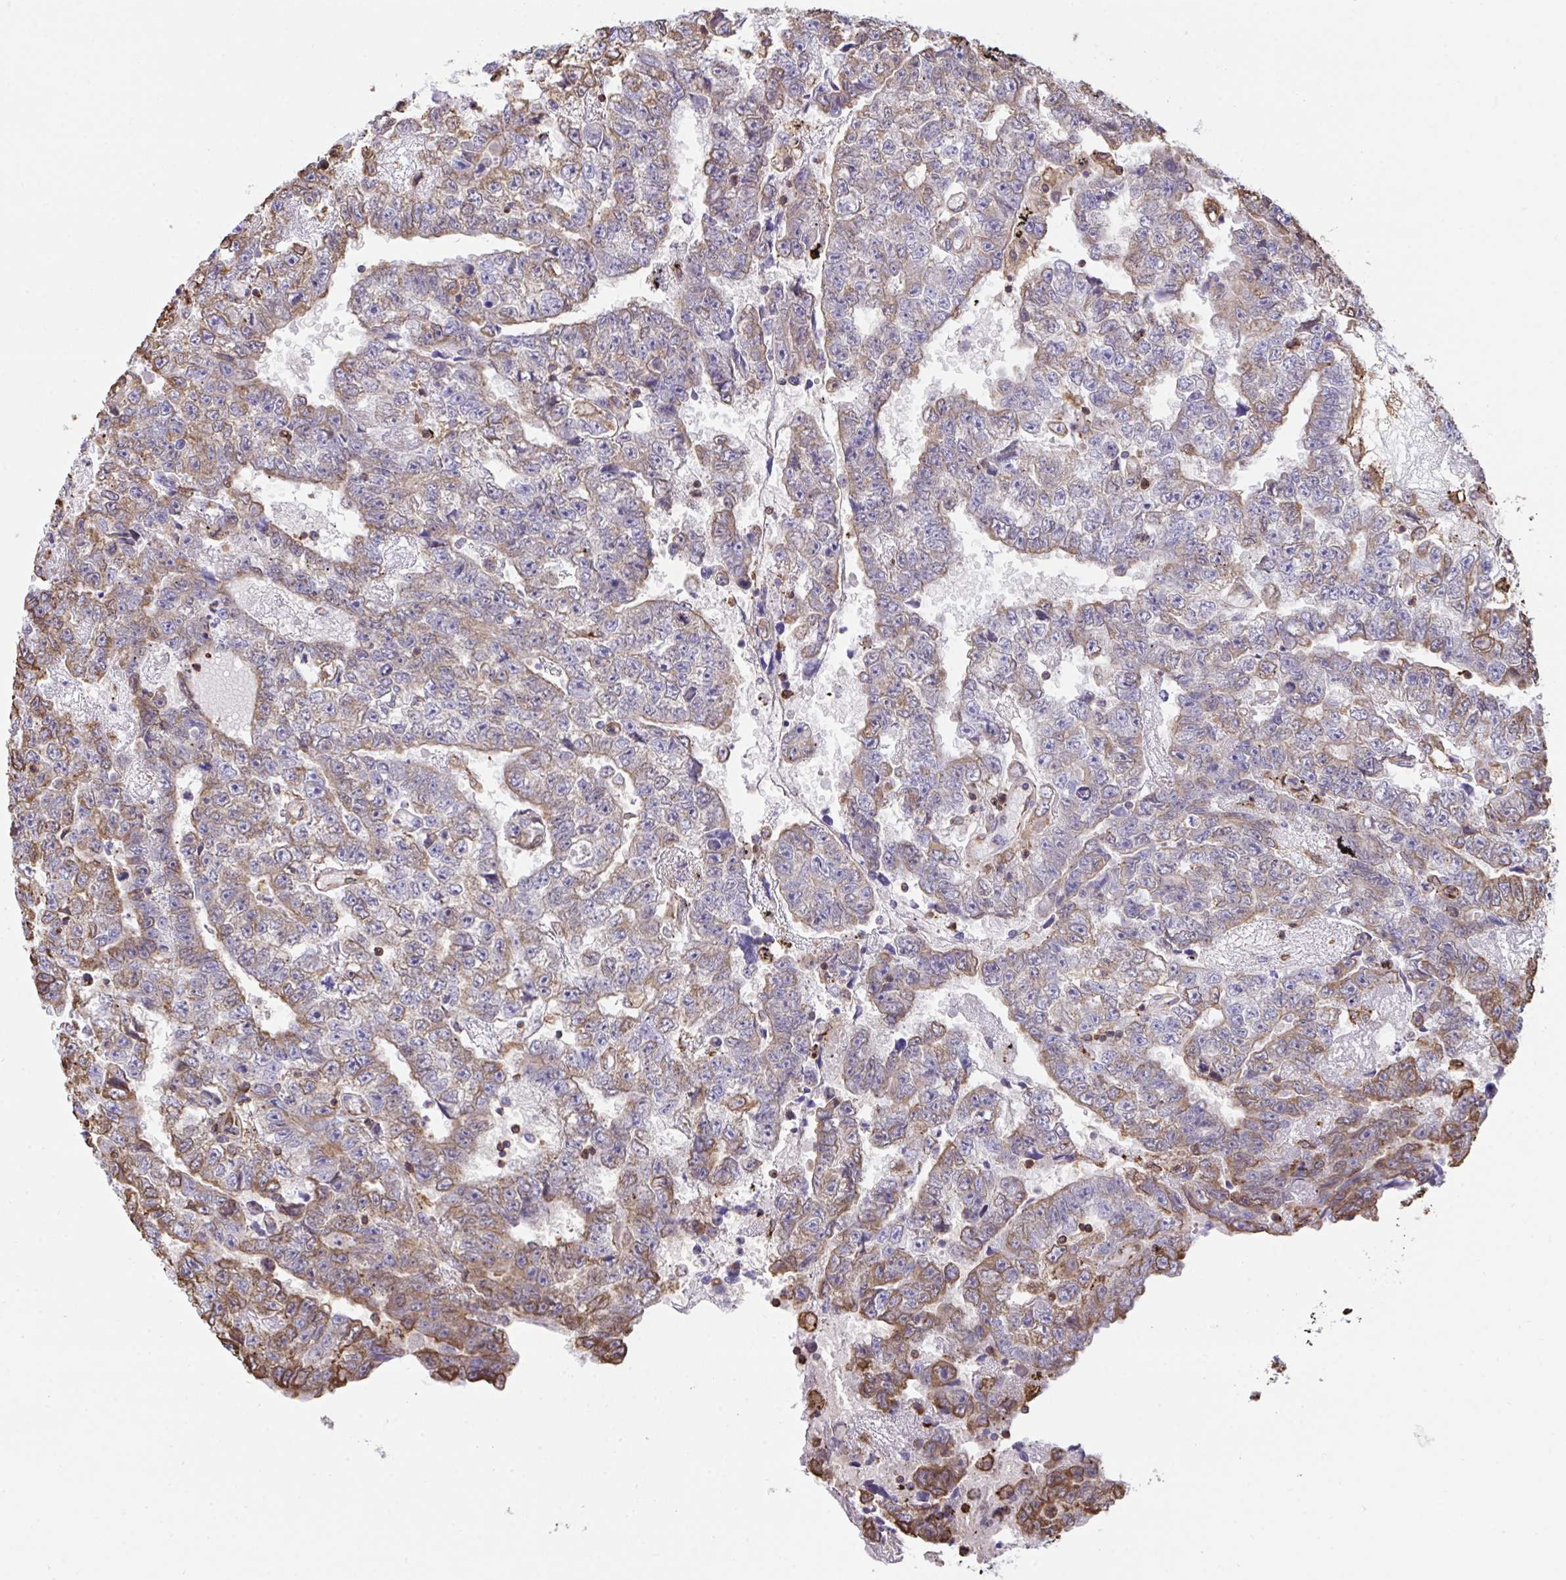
{"staining": {"intensity": "moderate", "quantity": "25%-75%", "location": "cytoplasmic/membranous"}, "tissue": "testis cancer", "cell_type": "Tumor cells", "image_type": "cancer", "snomed": [{"axis": "morphology", "description": "Carcinoma, Embryonal, NOS"}, {"axis": "topography", "description": "Testis"}], "caption": "About 25%-75% of tumor cells in testis cancer display moderate cytoplasmic/membranous protein staining as visualized by brown immunohistochemical staining.", "gene": "PPIH", "patient": {"sex": "male", "age": 25}}